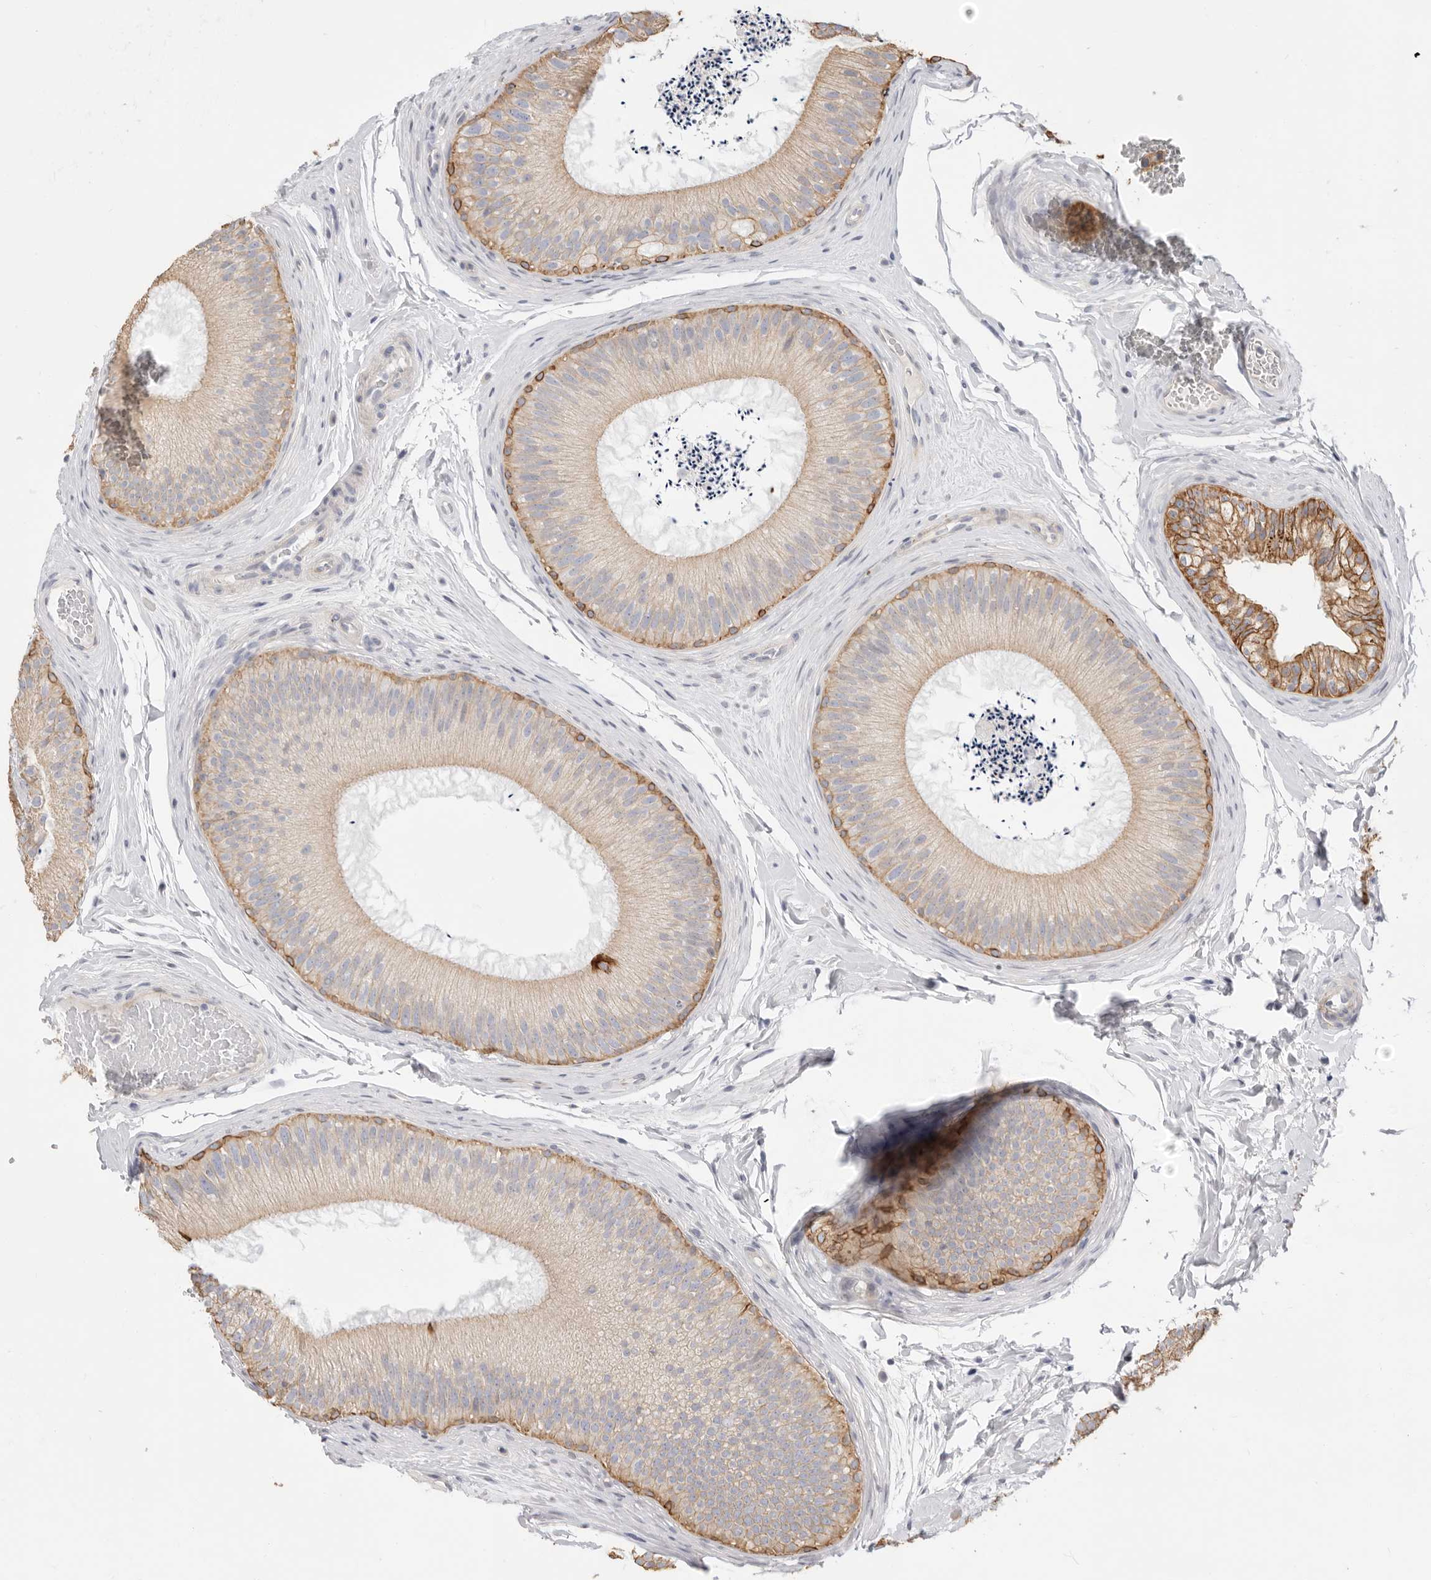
{"staining": {"intensity": "moderate", "quantity": "25%-75%", "location": "cytoplasmic/membranous"}, "tissue": "epididymis", "cell_type": "Glandular cells", "image_type": "normal", "snomed": [{"axis": "morphology", "description": "Normal tissue, NOS"}, {"axis": "topography", "description": "Epididymis"}], "caption": "Immunohistochemistry image of normal human epididymis stained for a protein (brown), which exhibits medium levels of moderate cytoplasmic/membranous expression in approximately 25%-75% of glandular cells.", "gene": "USH1C", "patient": {"sex": "male", "age": 45}}